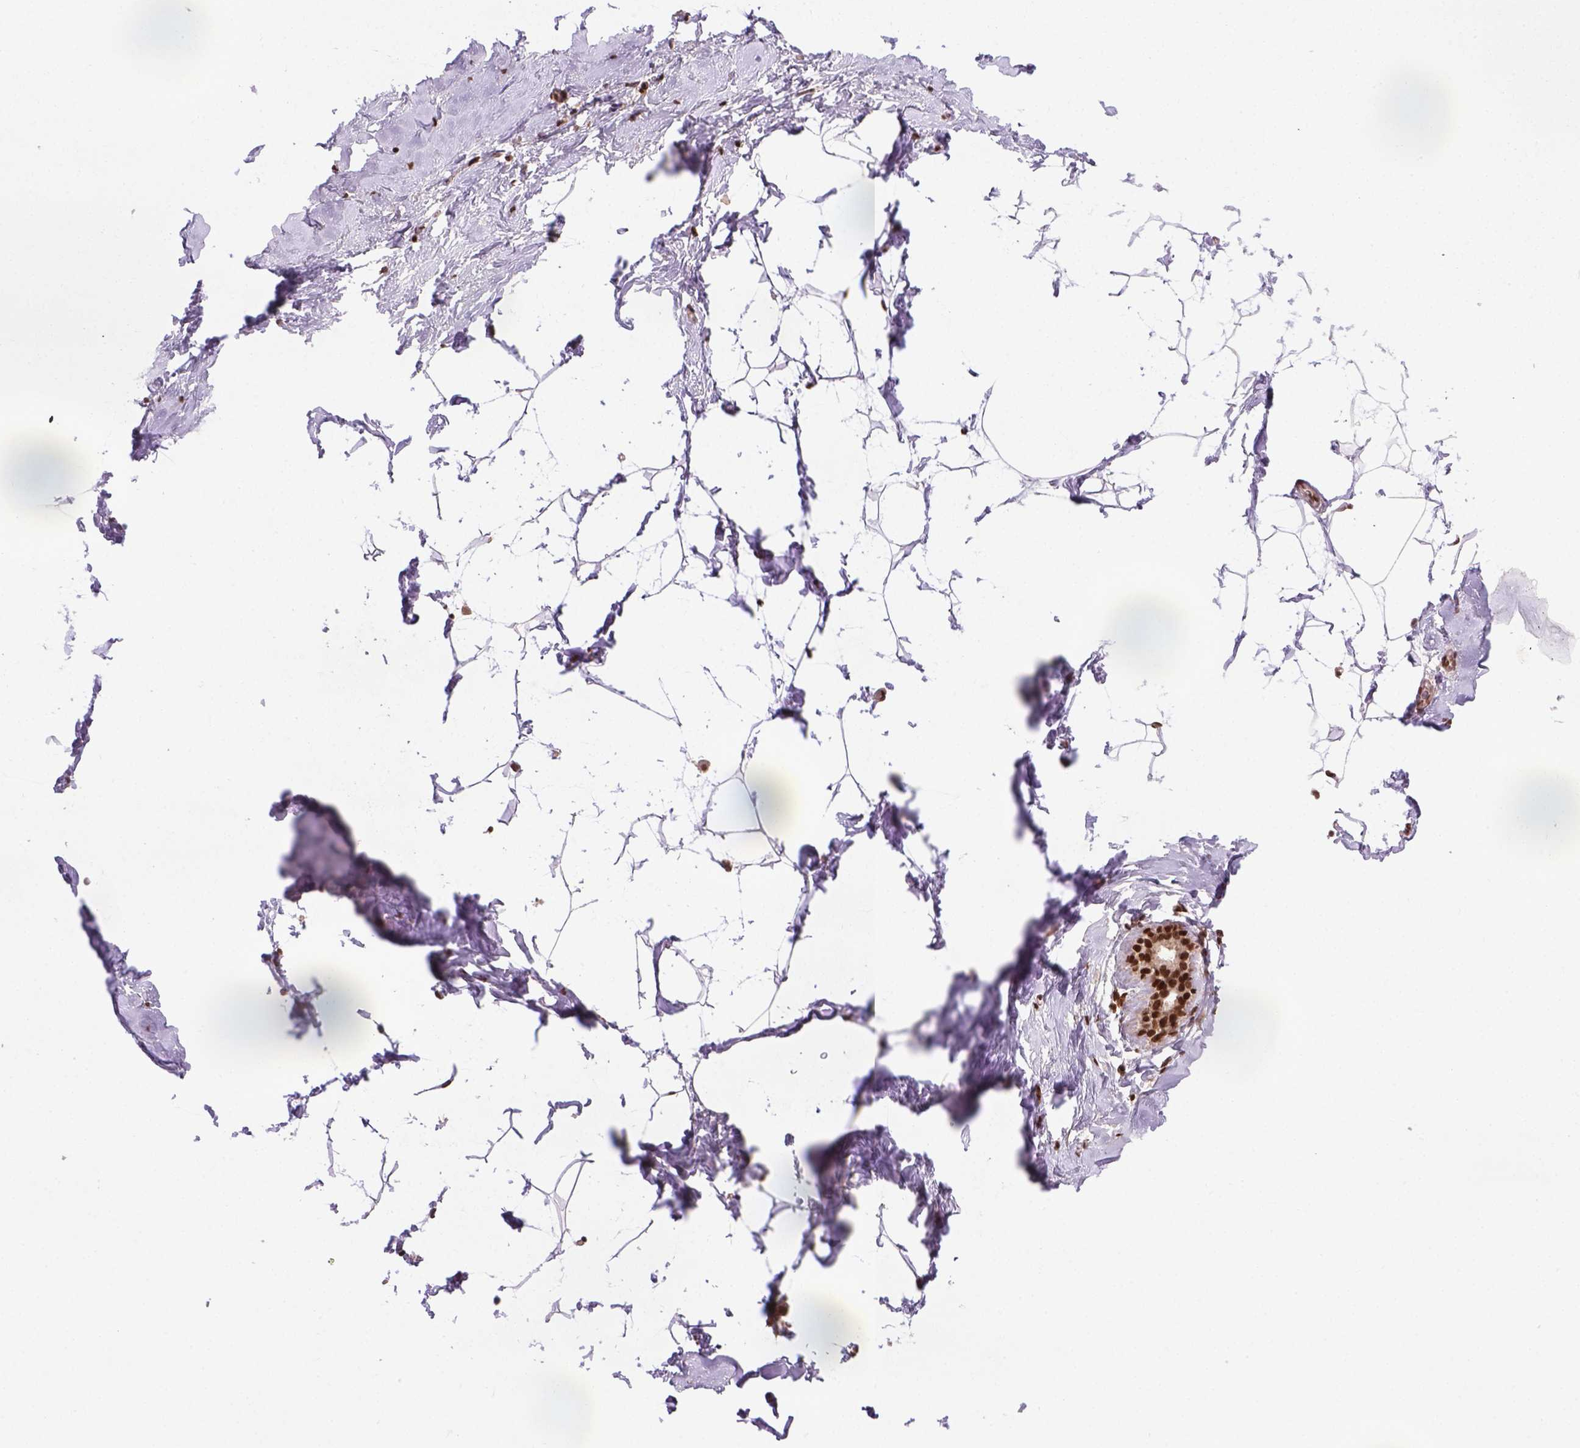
{"staining": {"intensity": "negative", "quantity": "none", "location": "none"}, "tissue": "breast", "cell_type": "Adipocytes", "image_type": "normal", "snomed": [{"axis": "morphology", "description": "Normal tissue, NOS"}, {"axis": "topography", "description": "Breast"}], "caption": "IHC of normal breast demonstrates no staining in adipocytes.", "gene": "MGMT", "patient": {"sex": "female", "age": 32}}